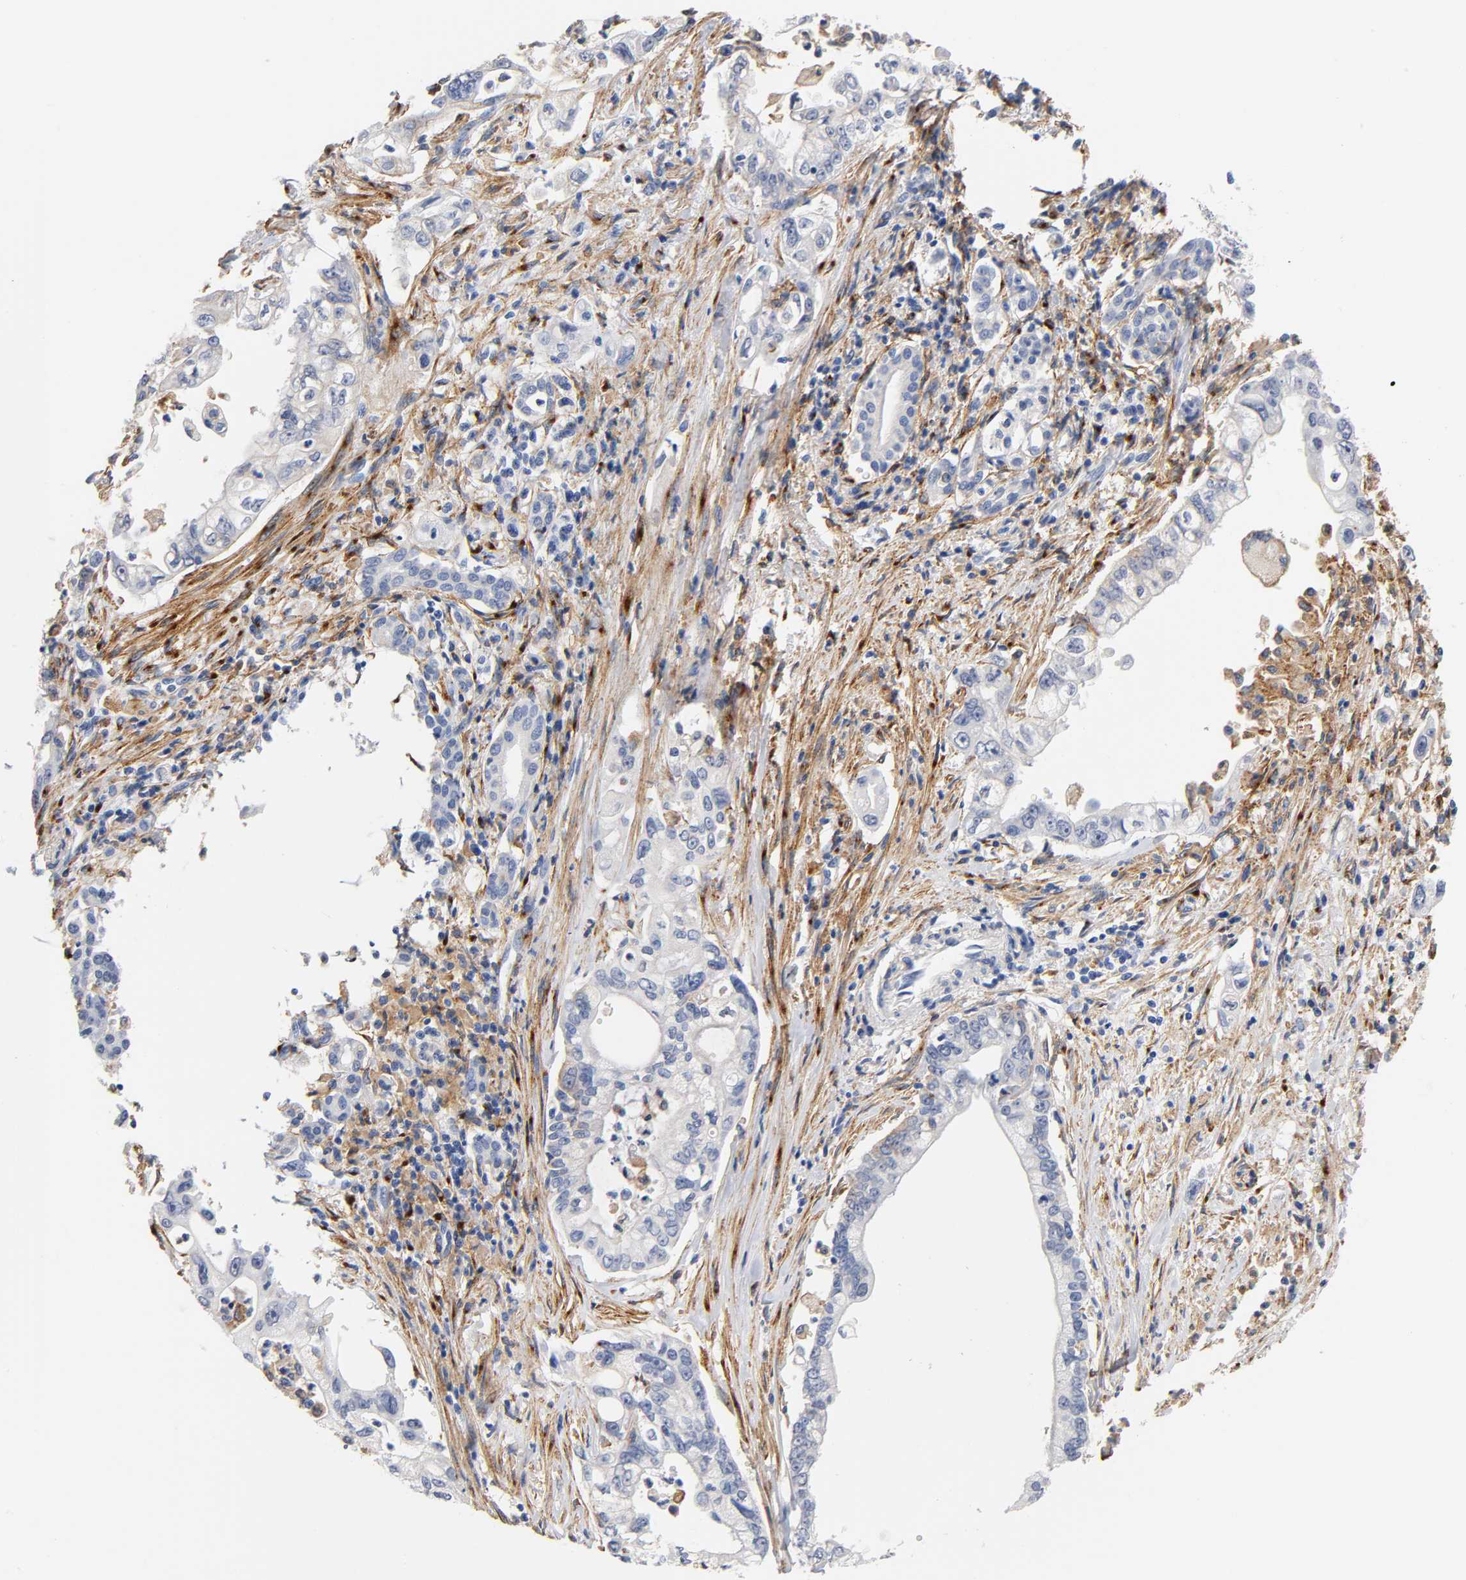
{"staining": {"intensity": "negative", "quantity": "none", "location": "none"}, "tissue": "pancreatic cancer", "cell_type": "Tumor cells", "image_type": "cancer", "snomed": [{"axis": "morphology", "description": "Normal tissue, NOS"}, {"axis": "topography", "description": "Pancreas"}], "caption": "An immunohistochemistry histopathology image of pancreatic cancer is shown. There is no staining in tumor cells of pancreatic cancer.", "gene": "LRP1", "patient": {"sex": "male", "age": 42}}